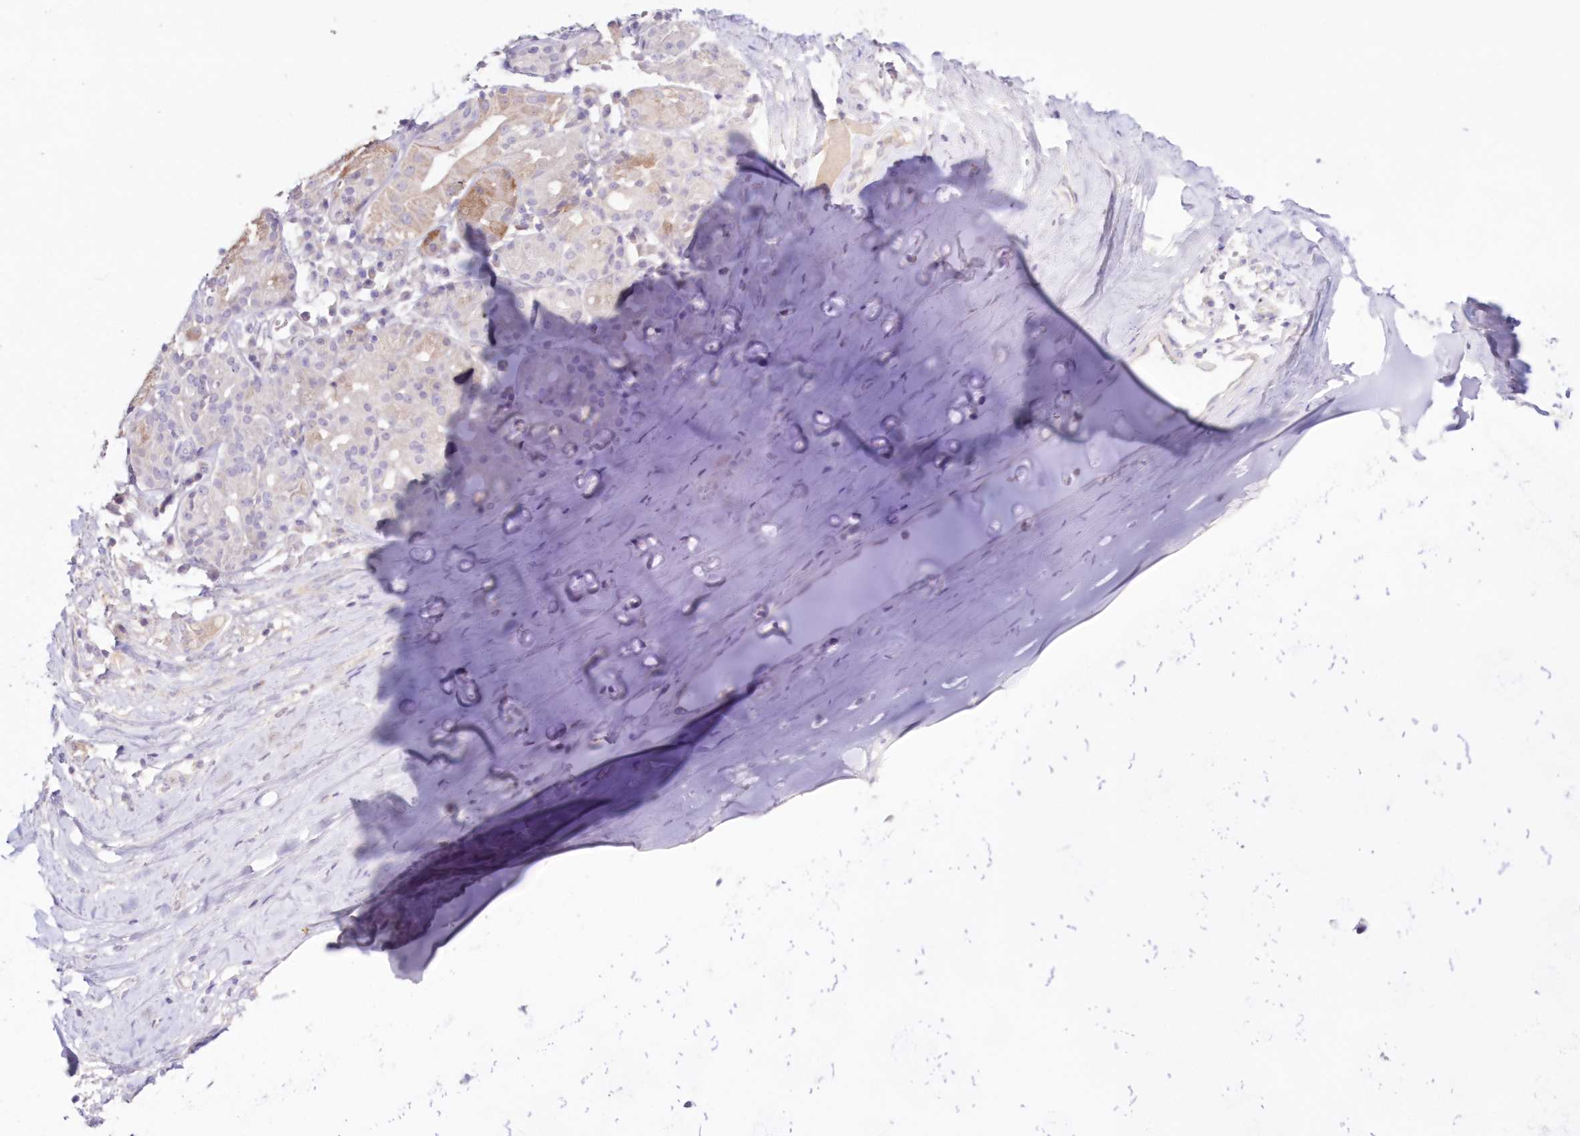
{"staining": {"intensity": "moderate", "quantity": "<25%", "location": "cytoplasmic/membranous"}, "tissue": "adipose tissue", "cell_type": "Adipocytes", "image_type": "normal", "snomed": [{"axis": "morphology", "description": "Normal tissue, NOS"}, {"axis": "morphology", "description": "Basal cell carcinoma"}, {"axis": "topography", "description": "Cartilage tissue"}, {"axis": "topography", "description": "Nasopharynx"}, {"axis": "topography", "description": "Oral tissue"}], "caption": "The histopathology image exhibits staining of benign adipose tissue, revealing moderate cytoplasmic/membranous protein expression (brown color) within adipocytes.", "gene": "NEU4", "patient": {"sex": "female", "age": 77}}